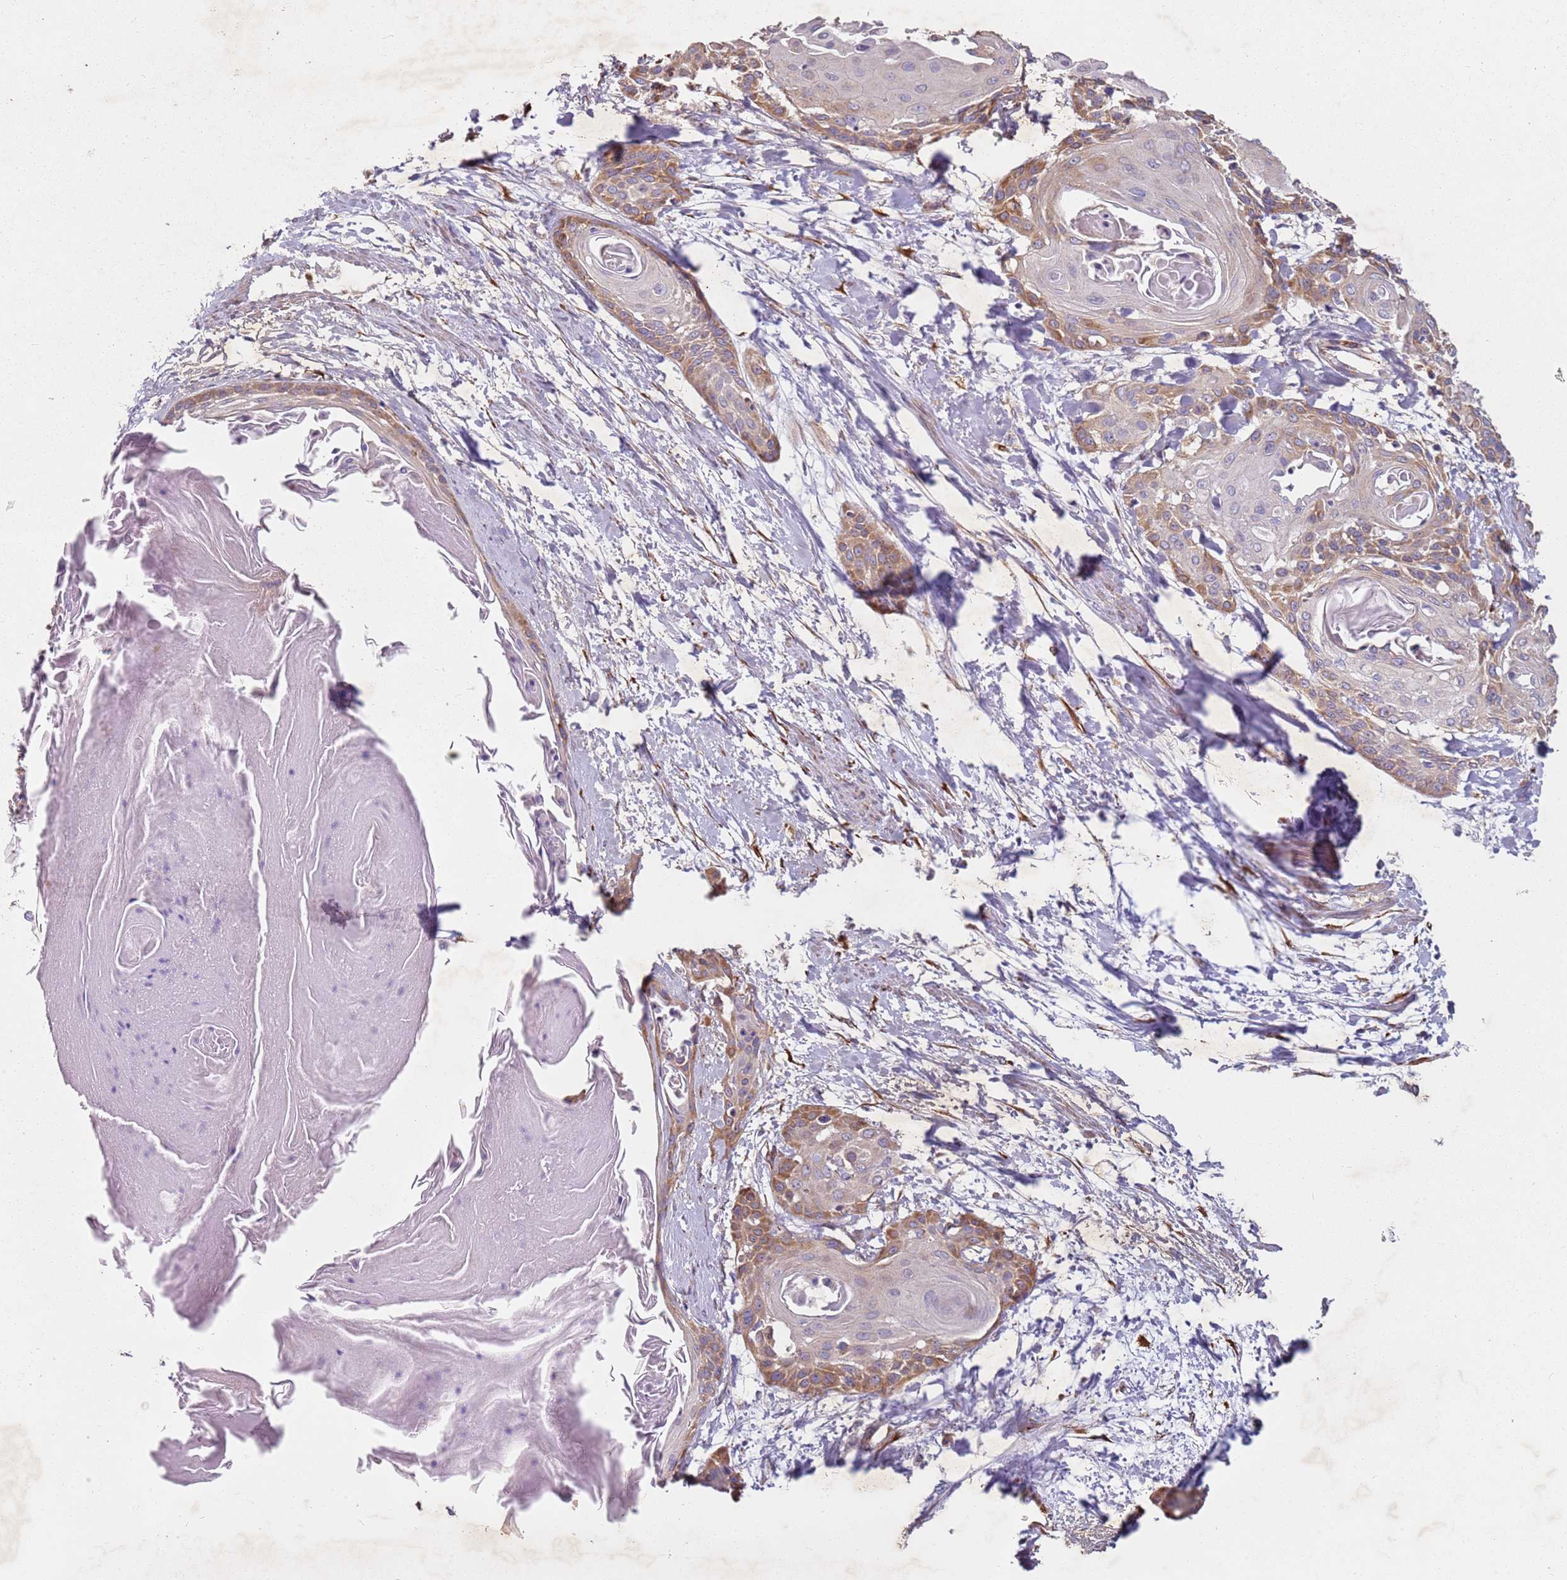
{"staining": {"intensity": "moderate", "quantity": "25%-75%", "location": "cytoplasmic/membranous"}, "tissue": "cervical cancer", "cell_type": "Tumor cells", "image_type": "cancer", "snomed": [{"axis": "morphology", "description": "Squamous cell carcinoma, NOS"}, {"axis": "topography", "description": "Cervix"}], "caption": "Cervical squamous cell carcinoma stained for a protein (brown) reveals moderate cytoplasmic/membranous positive positivity in approximately 25%-75% of tumor cells.", "gene": "ARFRP1", "patient": {"sex": "female", "age": 57}}